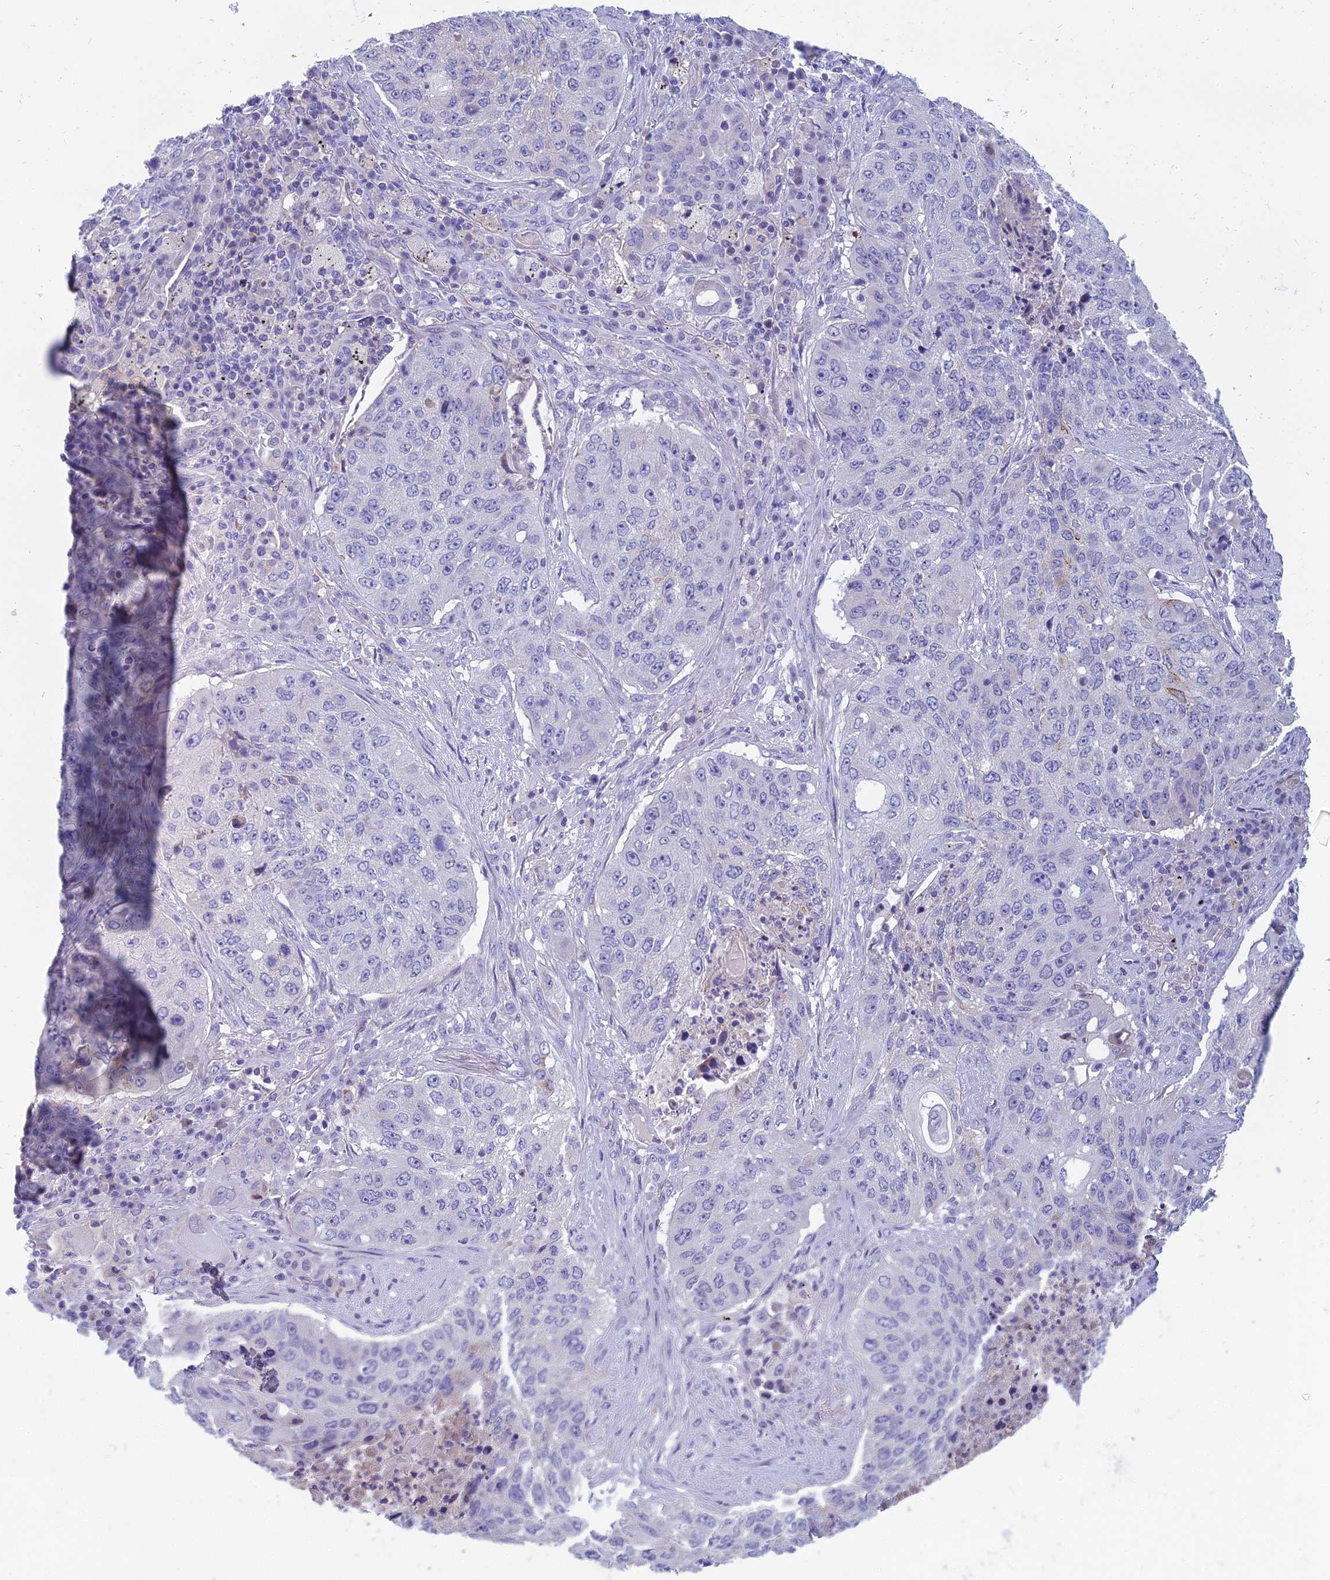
{"staining": {"intensity": "negative", "quantity": "none", "location": "none"}, "tissue": "lung cancer", "cell_type": "Tumor cells", "image_type": "cancer", "snomed": [{"axis": "morphology", "description": "Squamous cell carcinoma, NOS"}, {"axis": "topography", "description": "Lung"}], "caption": "High magnification brightfield microscopy of lung cancer stained with DAB (3,3'-diaminobenzidine) (brown) and counterstained with hematoxylin (blue): tumor cells show no significant staining.", "gene": "SPTLC3", "patient": {"sex": "female", "age": 63}}